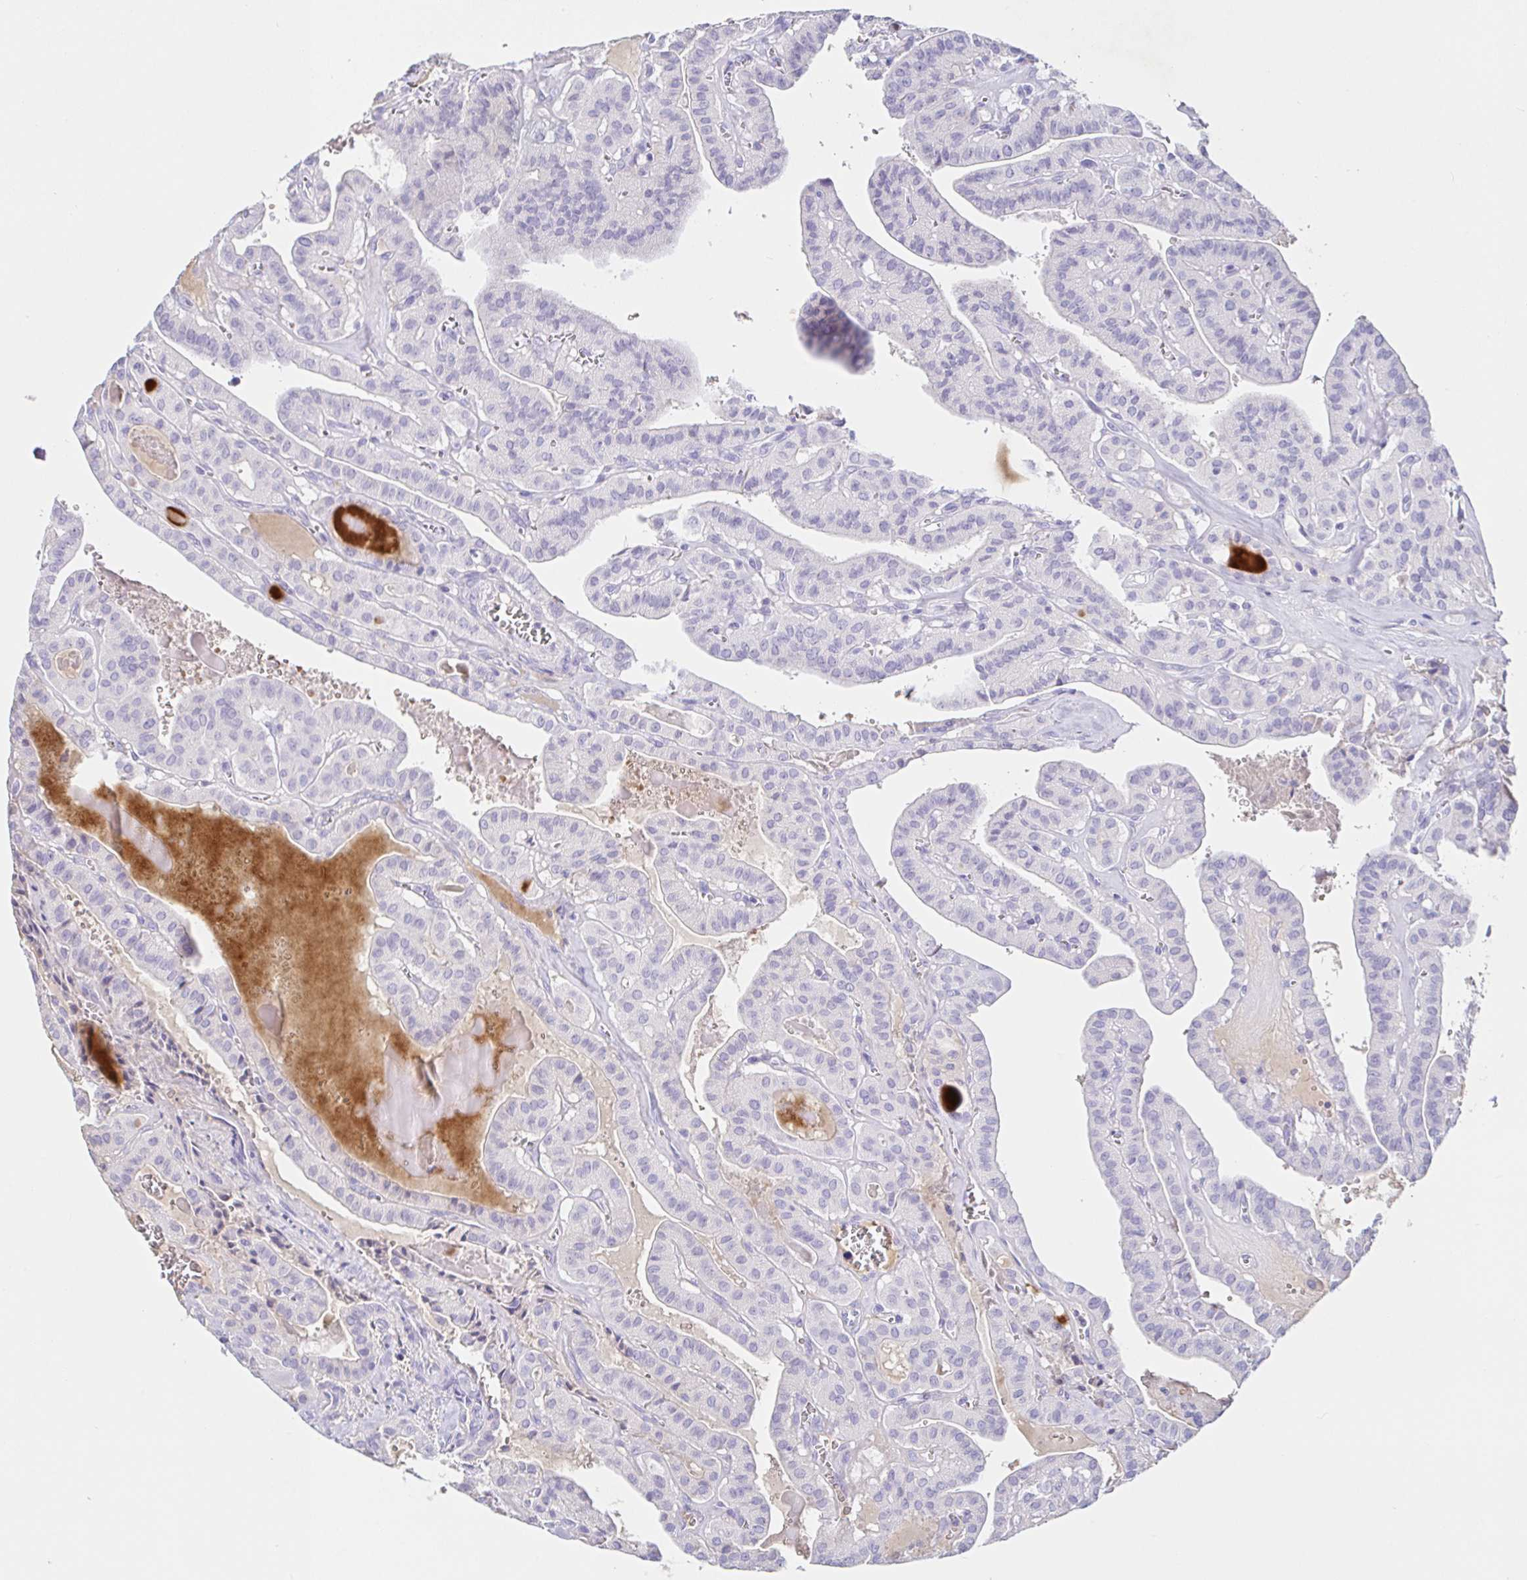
{"staining": {"intensity": "negative", "quantity": "none", "location": "none"}, "tissue": "thyroid cancer", "cell_type": "Tumor cells", "image_type": "cancer", "snomed": [{"axis": "morphology", "description": "Papillary adenocarcinoma, NOS"}, {"axis": "topography", "description": "Thyroid gland"}], "caption": "Tumor cells show no significant expression in papillary adenocarcinoma (thyroid). (Stains: DAB immunohistochemistry (IHC) with hematoxylin counter stain, Microscopy: brightfield microscopy at high magnification).", "gene": "SAA4", "patient": {"sex": "male", "age": 52}}